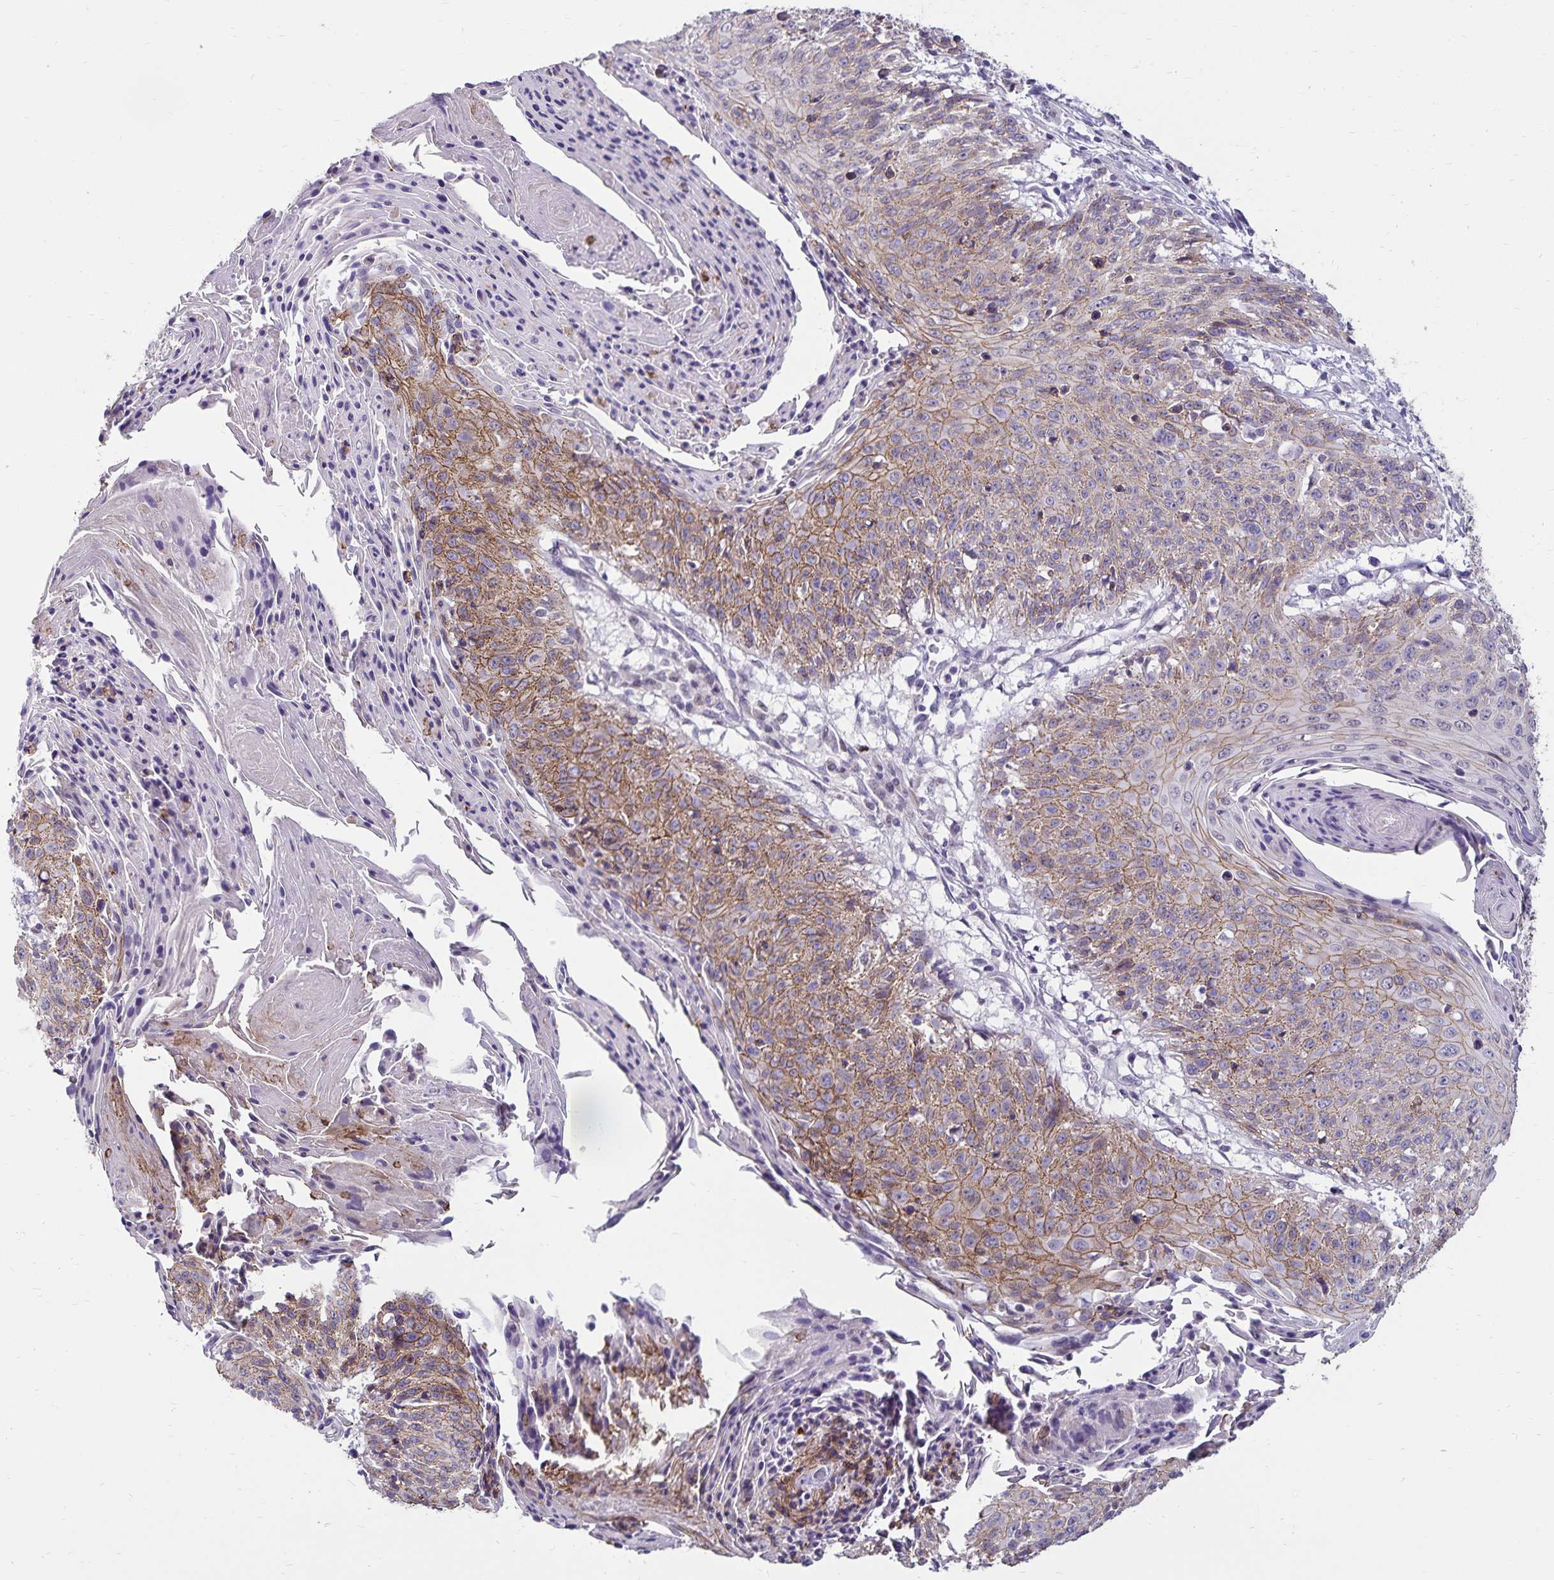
{"staining": {"intensity": "weak", "quantity": ">75%", "location": "cytoplasmic/membranous"}, "tissue": "cervical cancer", "cell_type": "Tumor cells", "image_type": "cancer", "snomed": [{"axis": "morphology", "description": "Squamous cell carcinoma, NOS"}, {"axis": "topography", "description": "Cervix"}], "caption": "Protein analysis of cervical cancer (squamous cell carcinoma) tissue demonstrates weak cytoplasmic/membranous expression in about >75% of tumor cells.", "gene": "POLB", "patient": {"sex": "female", "age": 45}}